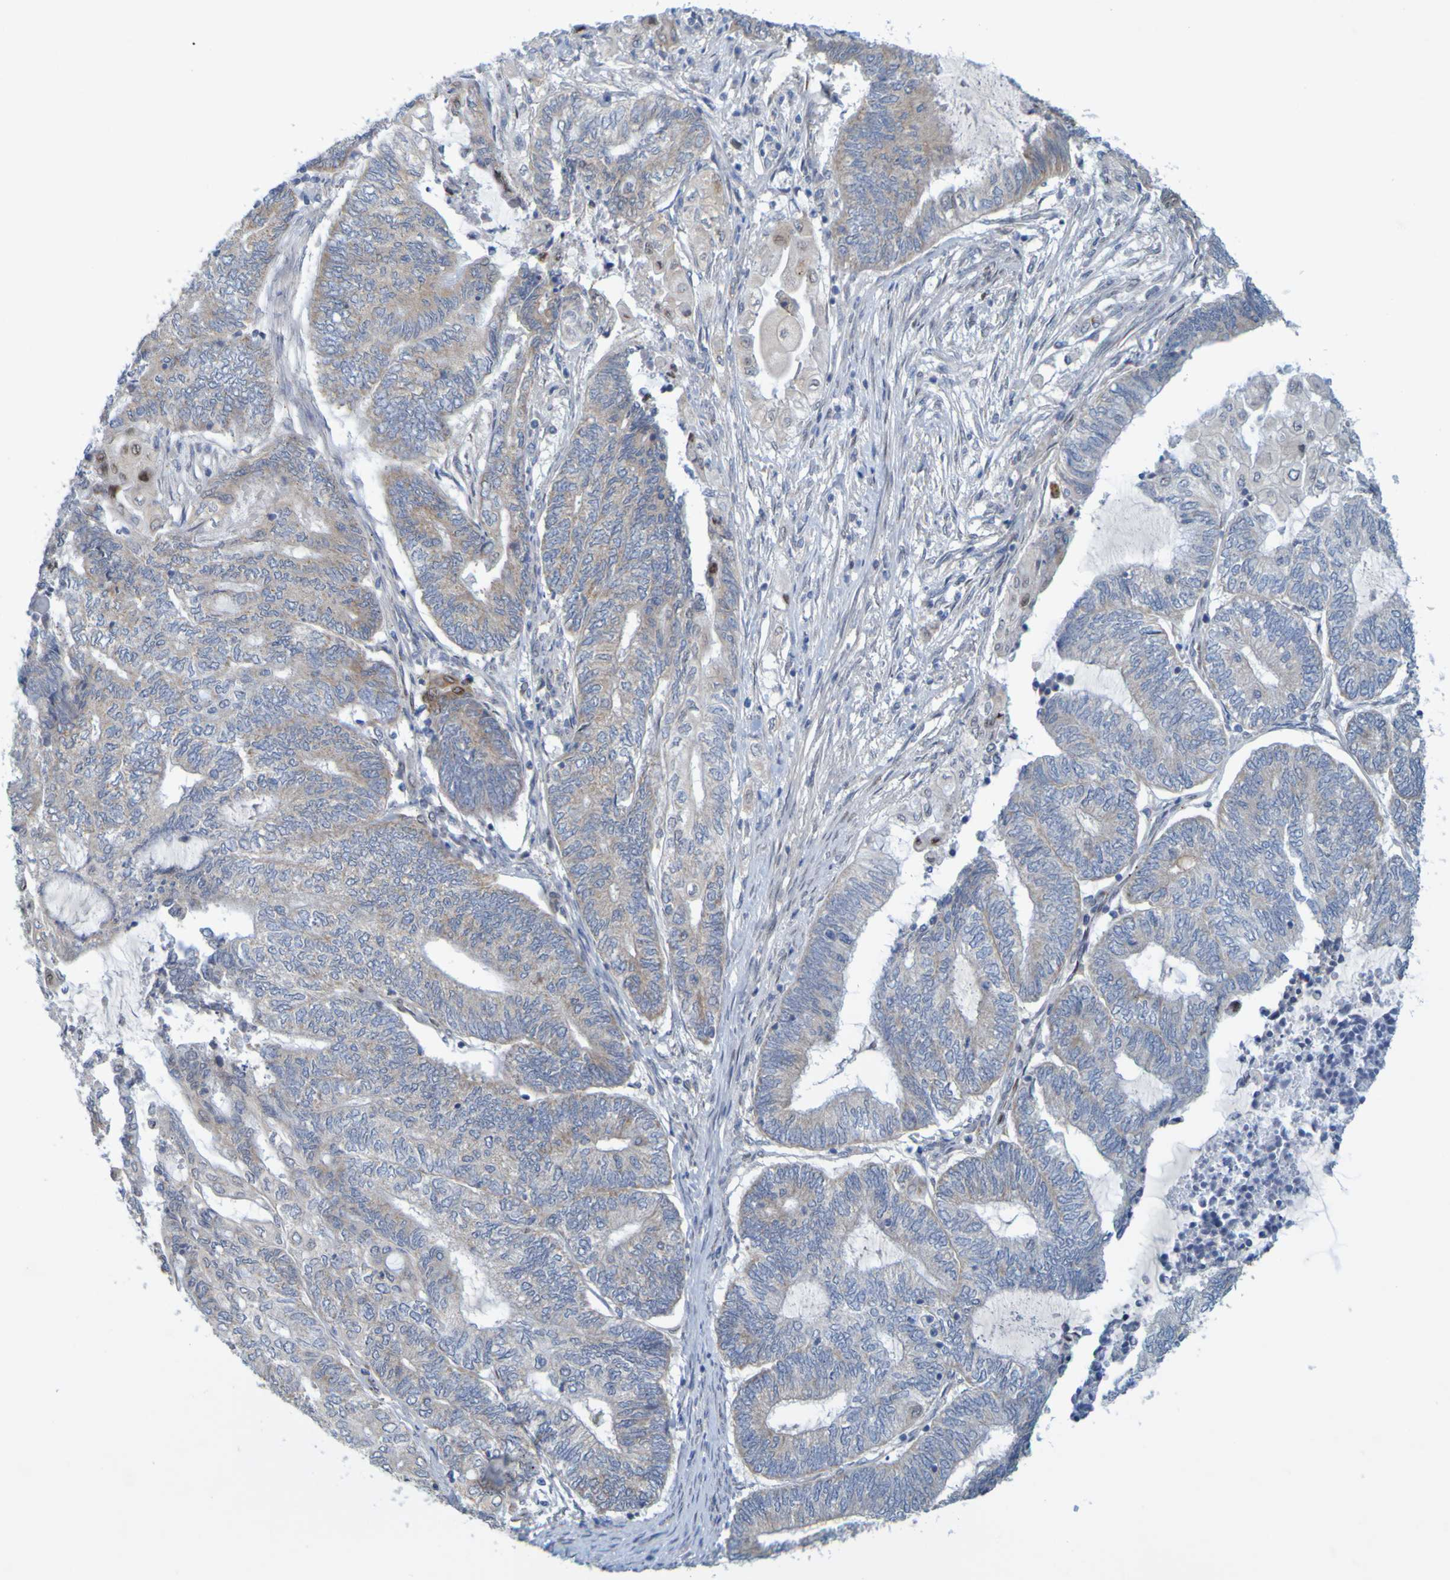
{"staining": {"intensity": "weak", "quantity": ">75%", "location": "cytoplasmic/membranous"}, "tissue": "endometrial cancer", "cell_type": "Tumor cells", "image_type": "cancer", "snomed": [{"axis": "morphology", "description": "Adenocarcinoma, NOS"}, {"axis": "topography", "description": "Uterus"}, {"axis": "topography", "description": "Endometrium"}], "caption": "Protein analysis of adenocarcinoma (endometrial) tissue reveals weak cytoplasmic/membranous staining in approximately >75% of tumor cells.", "gene": "MAG", "patient": {"sex": "female", "age": 70}}